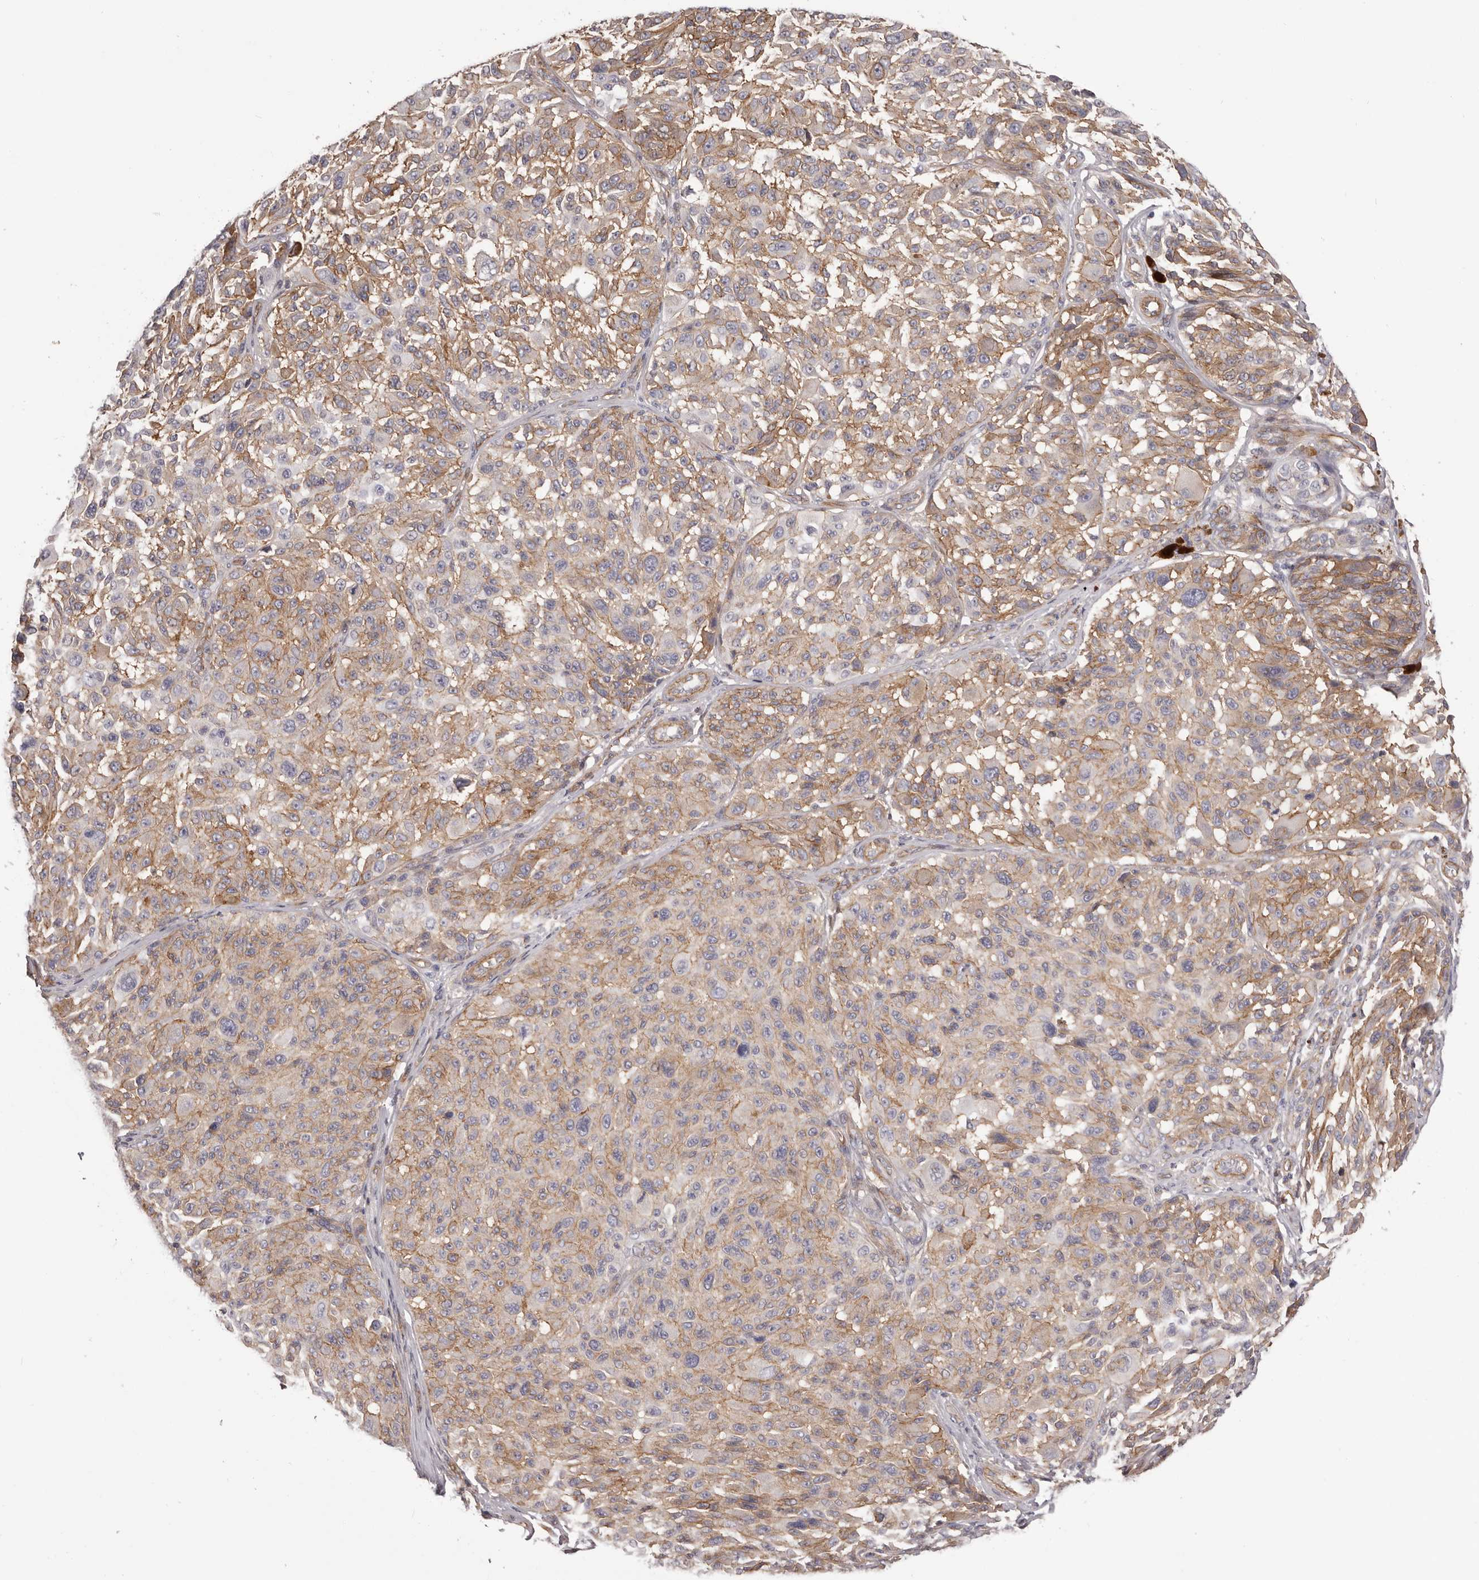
{"staining": {"intensity": "moderate", "quantity": "25%-75%", "location": "cytoplasmic/membranous"}, "tissue": "melanoma", "cell_type": "Tumor cells", "image_type": "cancer", "snomed": [{"axis": "morphology", "description": "Malignant melanoma, NOS"}, {"axis": "topography", "description": "Skin"}], "caption": "Protein analysis of melanoma tissue reveals moderate cytoplasmic/membranous staining in about 25%-75% of tumor cells. The staining was performed using DAB (3,3'-diaminobenzidine) to visualize the protein expression in brown, while the nuclei were stained in blue with hematoxylin (Magnification: 20x).", "gene": "DMRT2", "patient": {"sex": "male", "age": 83}}